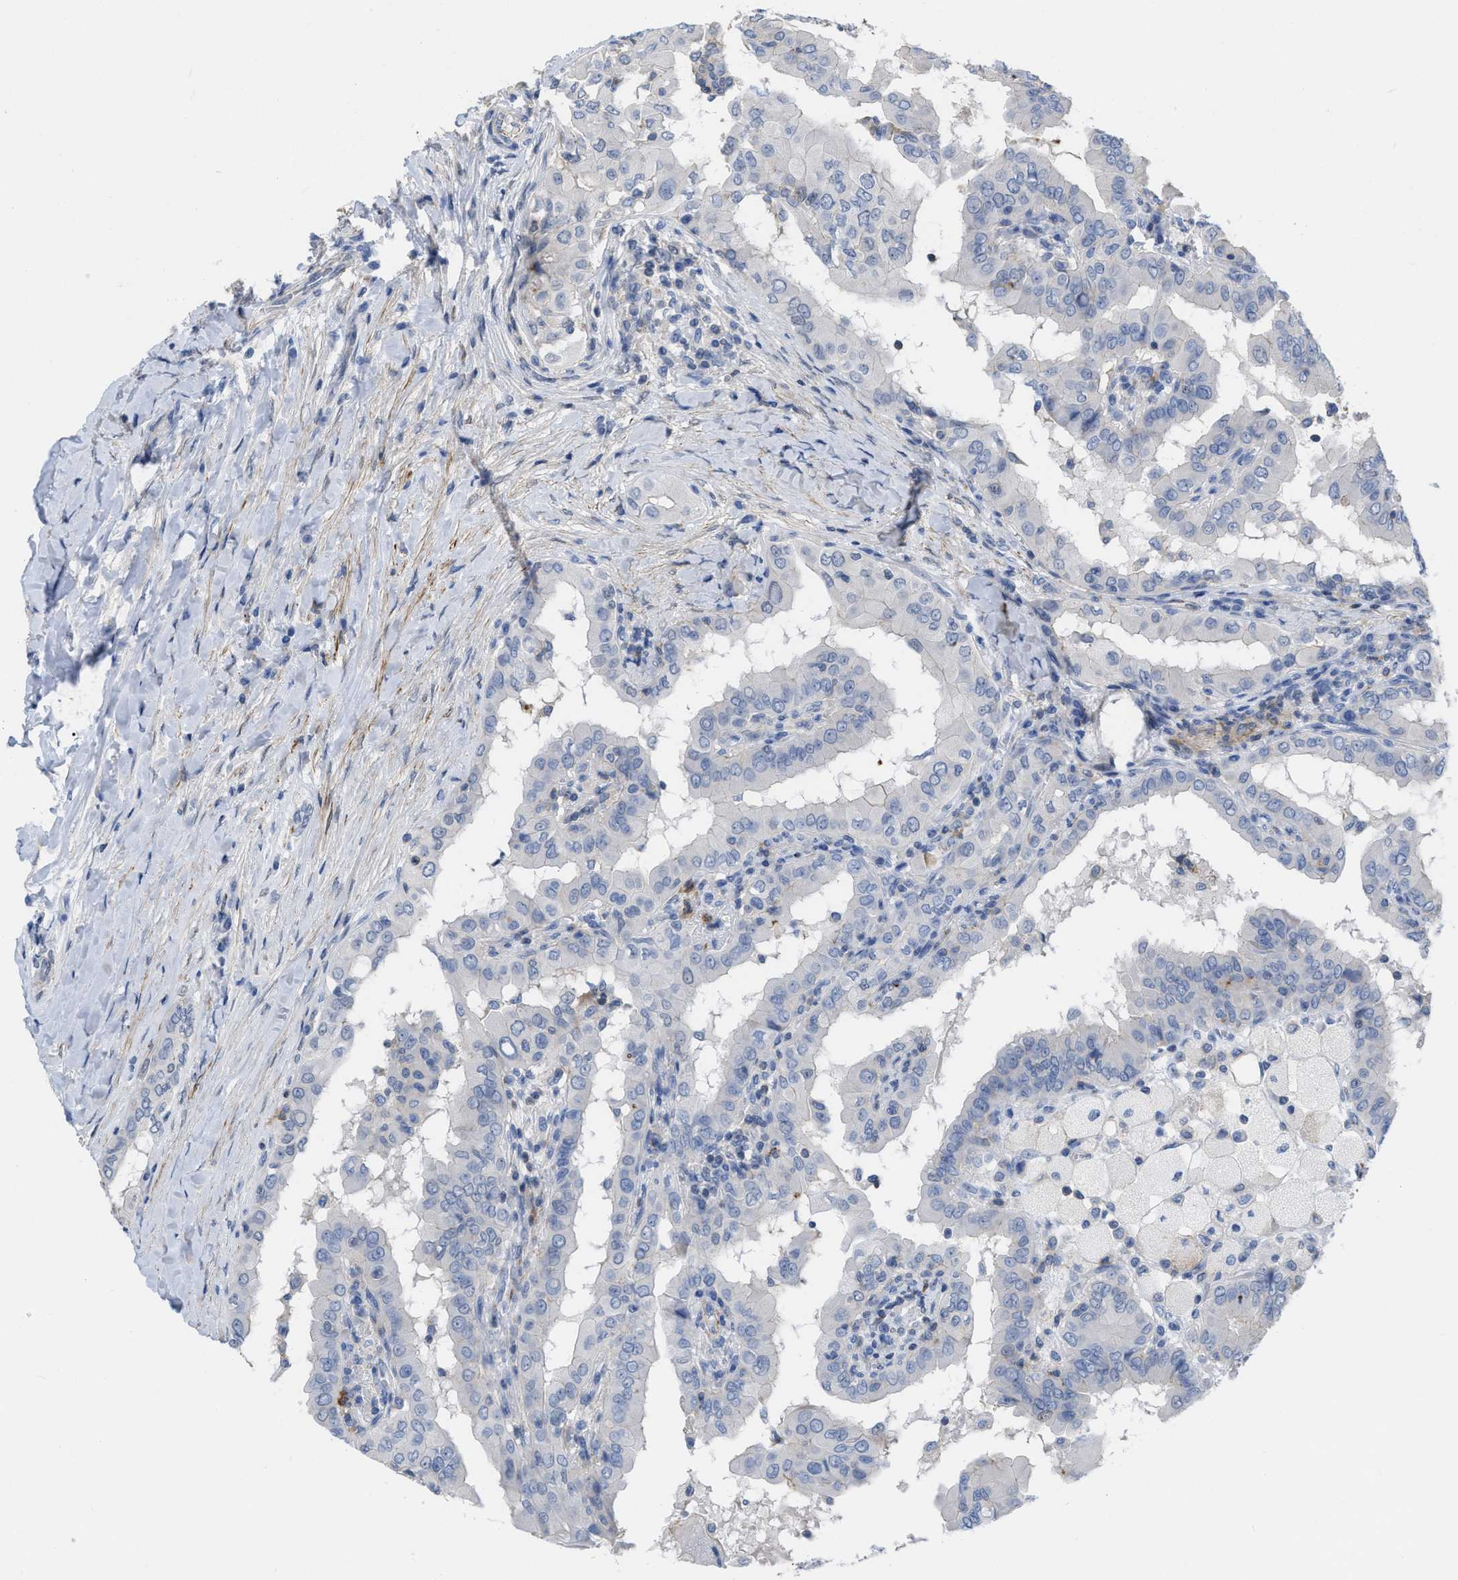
{"staining": {"intensity": "negative", "quantity": "none", "location": "none"}, "tissue": "thyroid cancer", "cell_type": "Tumor cells", "image_type": "cancer", "snomed": [{"axis": "morphology", "description": "Papillary adenocarcinoma, NOS"}, {"axis": "topography", "description": "Thyroid gland"}], "caption": "This micrograph is of thyroid cancer (papillary adenocarcinoma) stained with IHC to label a protein in brown with the nuclei are counter-stained blue. There is no expression in tumor cells. Brightfield microscopy of IHC stained with DAB (brown) and hematoxylin (blue), captured at high magnification.", "gene": "PRMT2", "patient": {"sex": "male", "age": 33}}